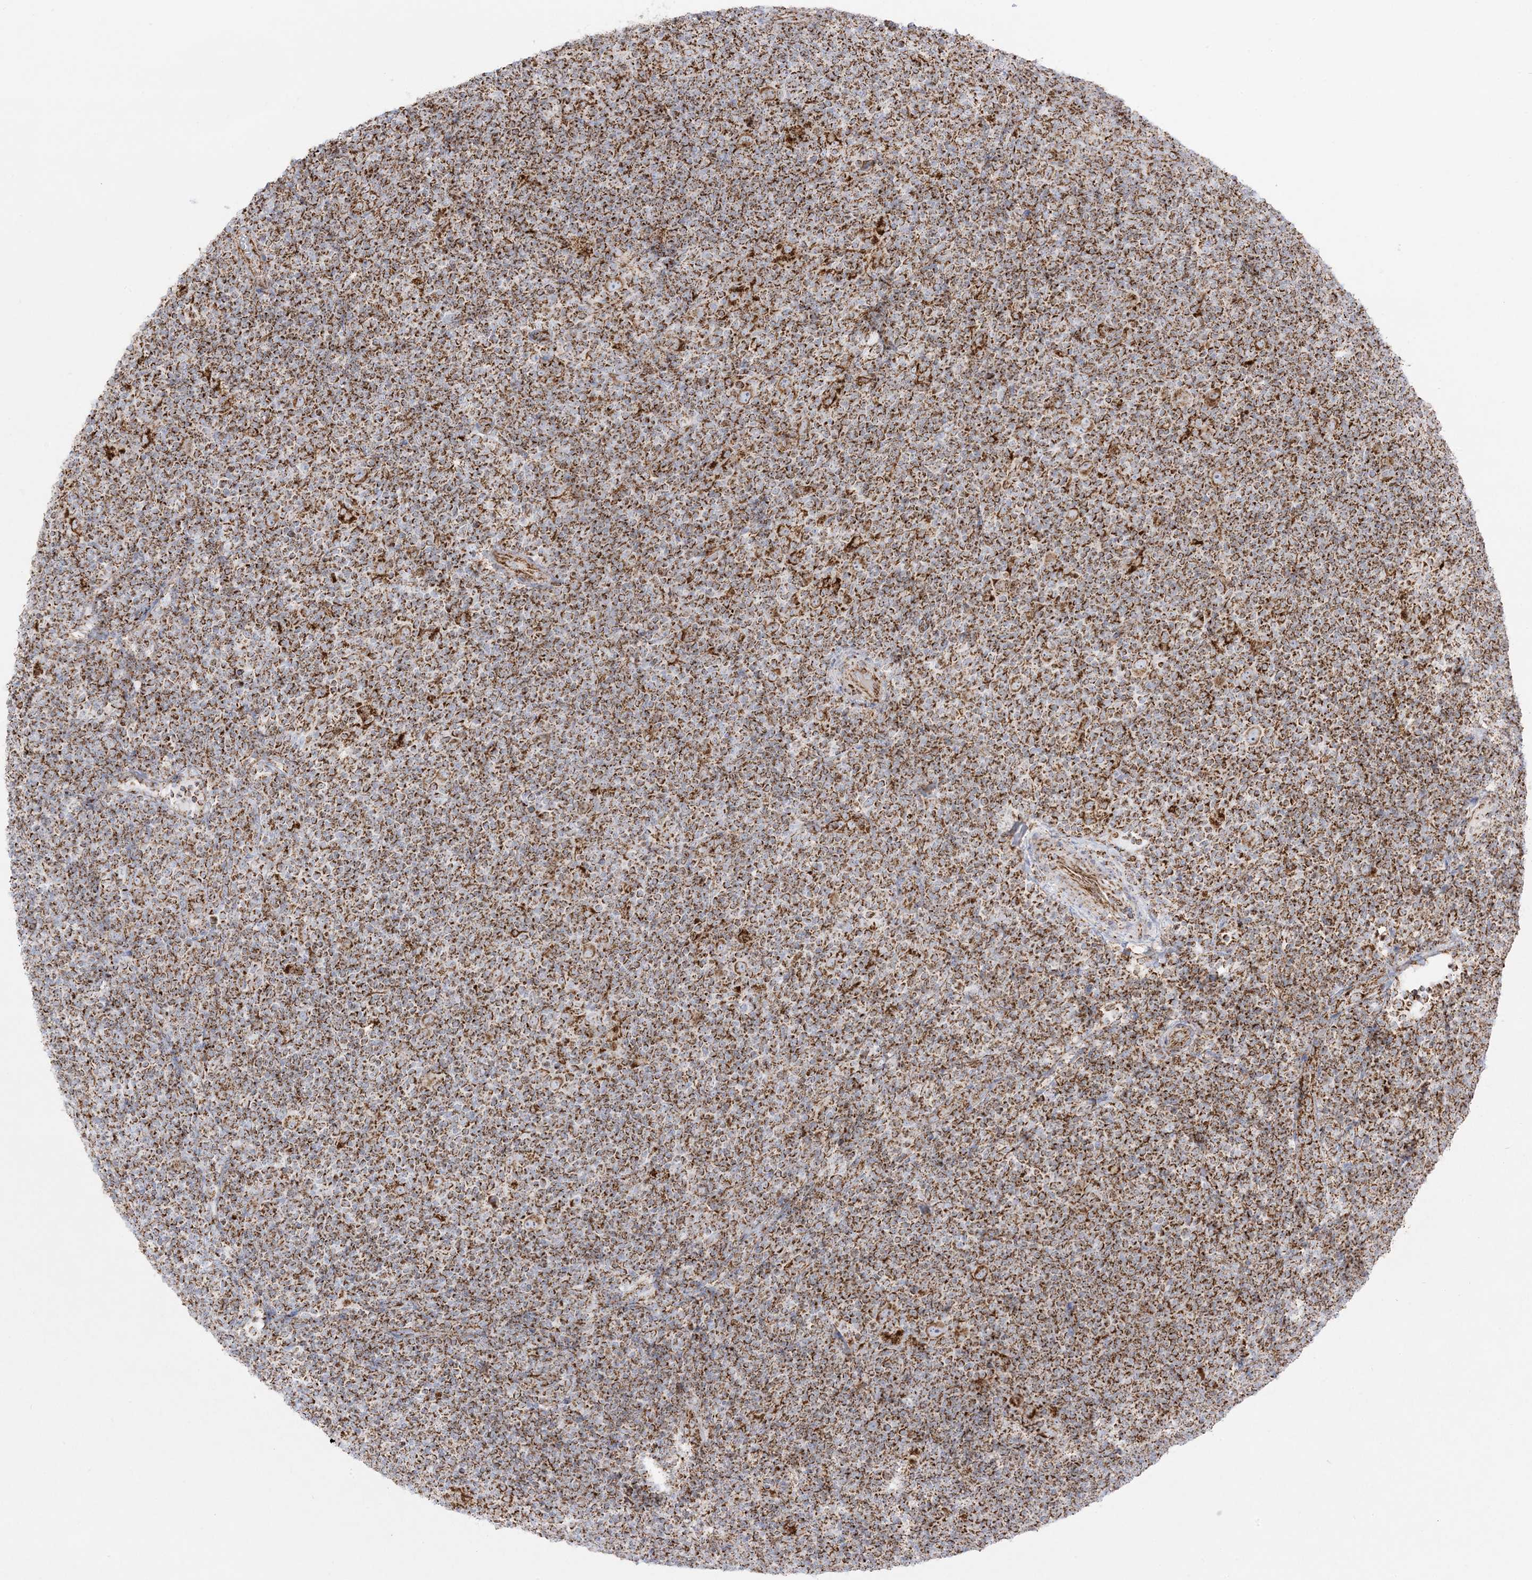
{"staining": {"intensity": "moderate", "quantity": ">75%", "location": "cytoplasmic/membranous"}, "tissue": "lymphoma", "cell_type": "Tumor cells", "image_type": "cancer", "snomed": [{"axis": "morphology", "description": "Hodgkin's disease, NOS"}, {"axis": "topography", "description": "Lymph node"}], "caption": "Protein staining demonstrates moderate cytoplasmic/membranous staining in about >75% of tumor cells in Hodgkin's disease. Immunohistochemistry (ihc) stains the protein in brown and the nuclei are stained blue.", "gene": "MRPS36", "patient": {"sex": "female", "age": 57}}